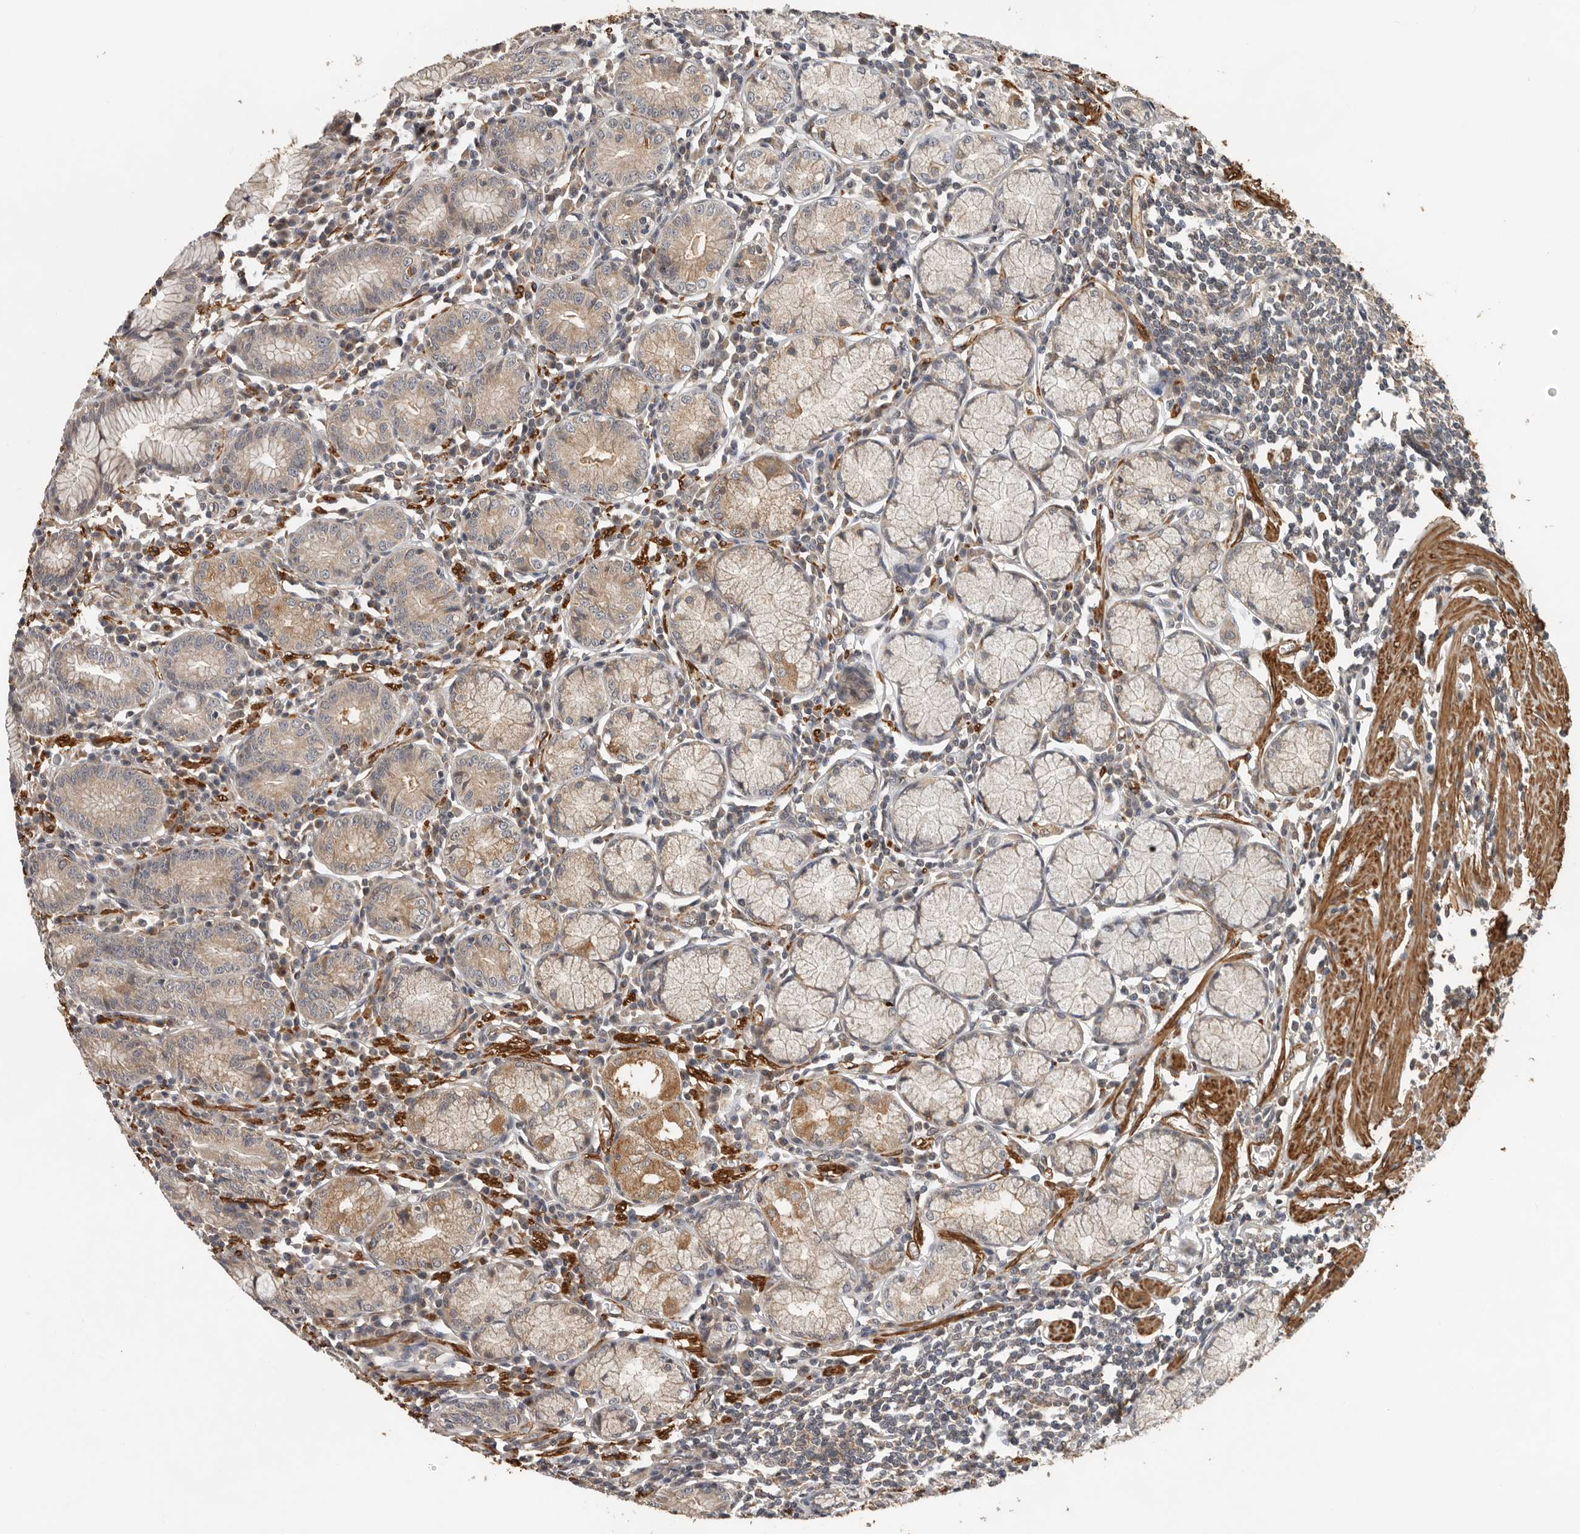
{"staining": {"intensity": "moderate", "quantity": ">75%", "location": "cytoplasmic/membranous"}, "tissue": "stomach", "cell_type": "Glandular cells", "image_type": "normal", "snomed": [{"axis": "morphology", "description": "Normal tissue, NOS"}, {"axis": "topography", "description": "Stomach"}], "caption": "Brown immunohistochemical staining in normal human stomach shows moderate cytoplasmic/membranous expression in approximately >75% of glandular cells.", "gene": "RNF157", "patient": {"sex": "male", "age": 55}}